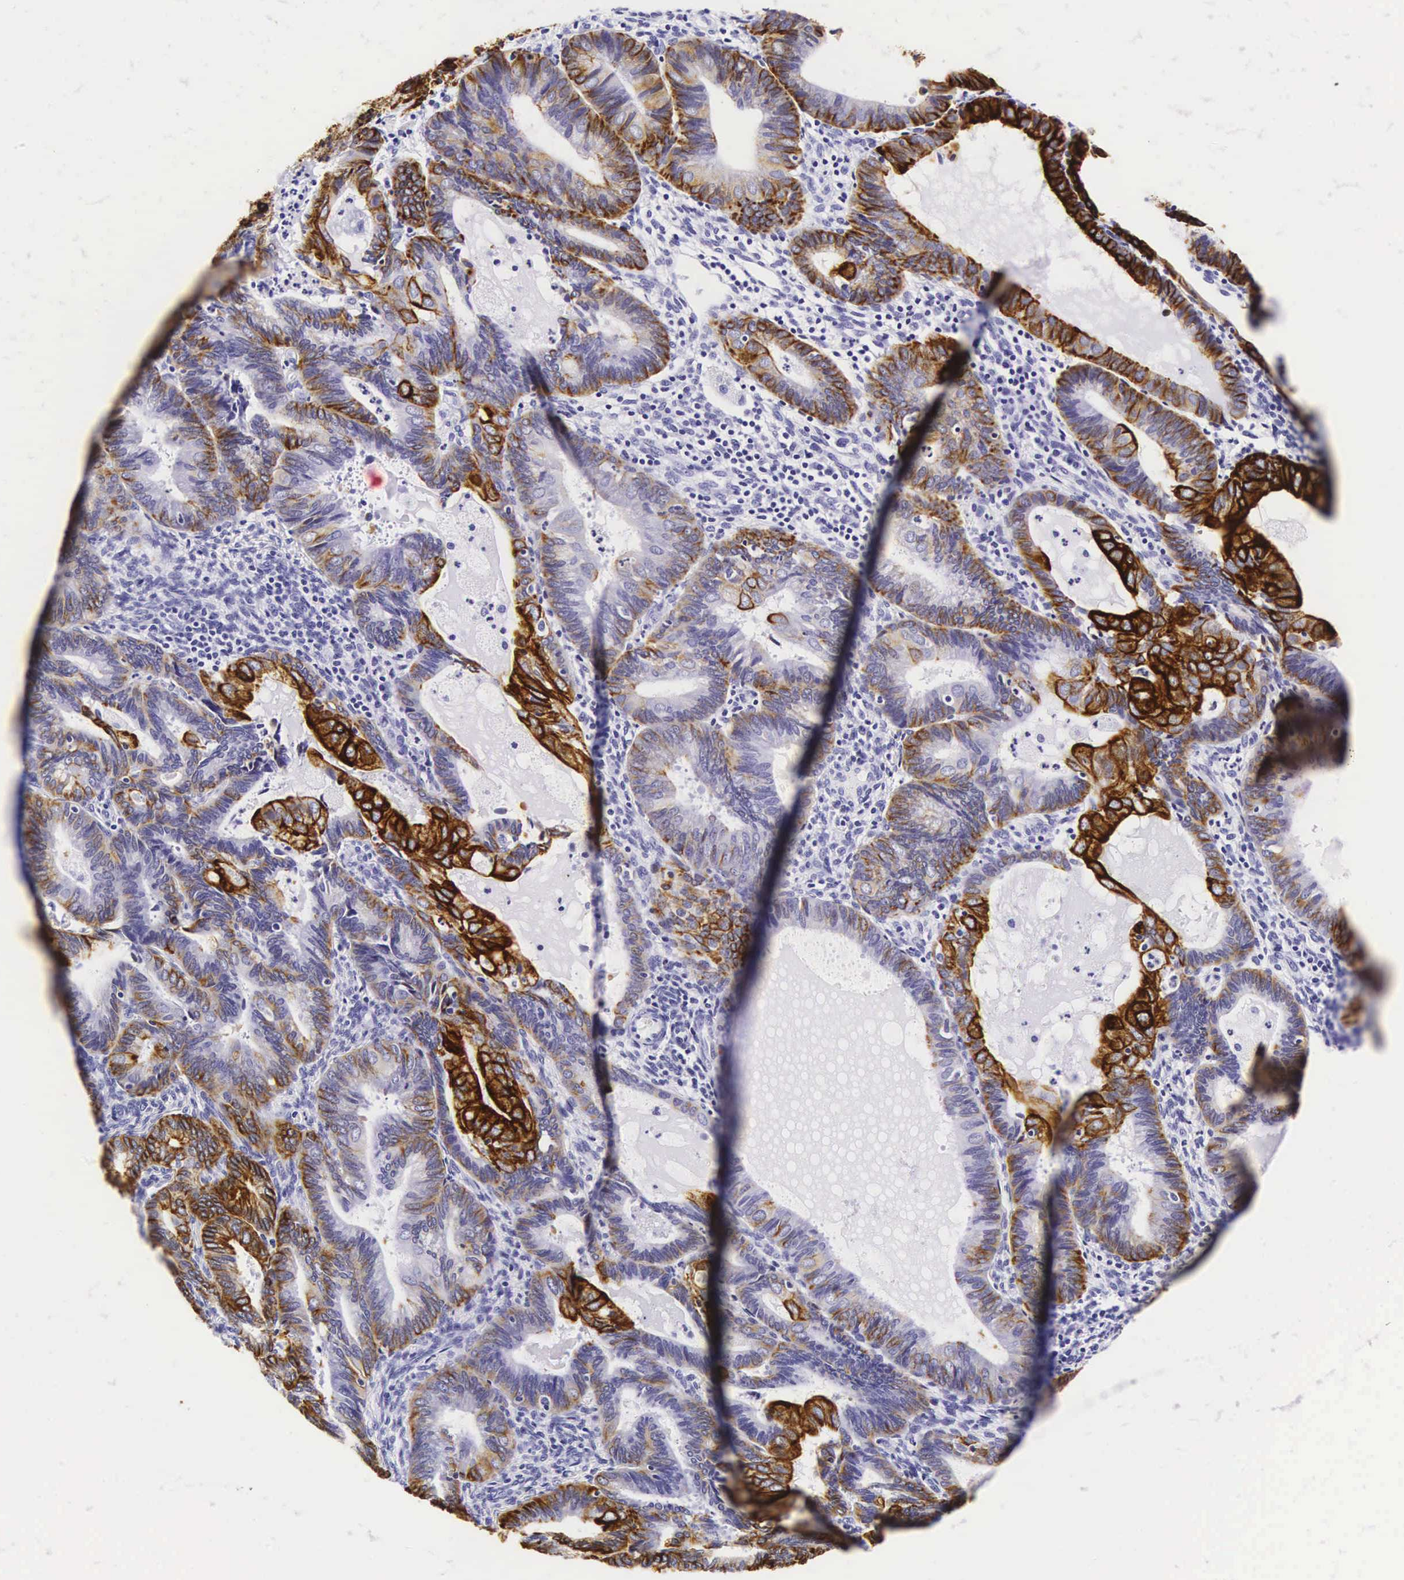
{"staining": {"intensity": "moderate", "quantity": ">75%", "location": "cytoplasmic/membranous"}, "tissue": "endometrial cancer", "cell_type": "Tumor cells", "image_type": "cancer", "snomed": [{"axis": "morphology", "description": "Adenocarcinoma, NOS"}, {"axis": "topography", "description": "Endometrium"}], "caption": "Brown immunohistochemical staining in human adenocarcinoma (endometrial) shows moderate cytoplasmic/membranous staining in approximately >75% of tumor cells. Immunohistochemistry (ihc) stains the protein of interest in brown and the nuclei are stained blue.", "gene": "KRT18", "patient": {"sex": "female", "age": 63}}